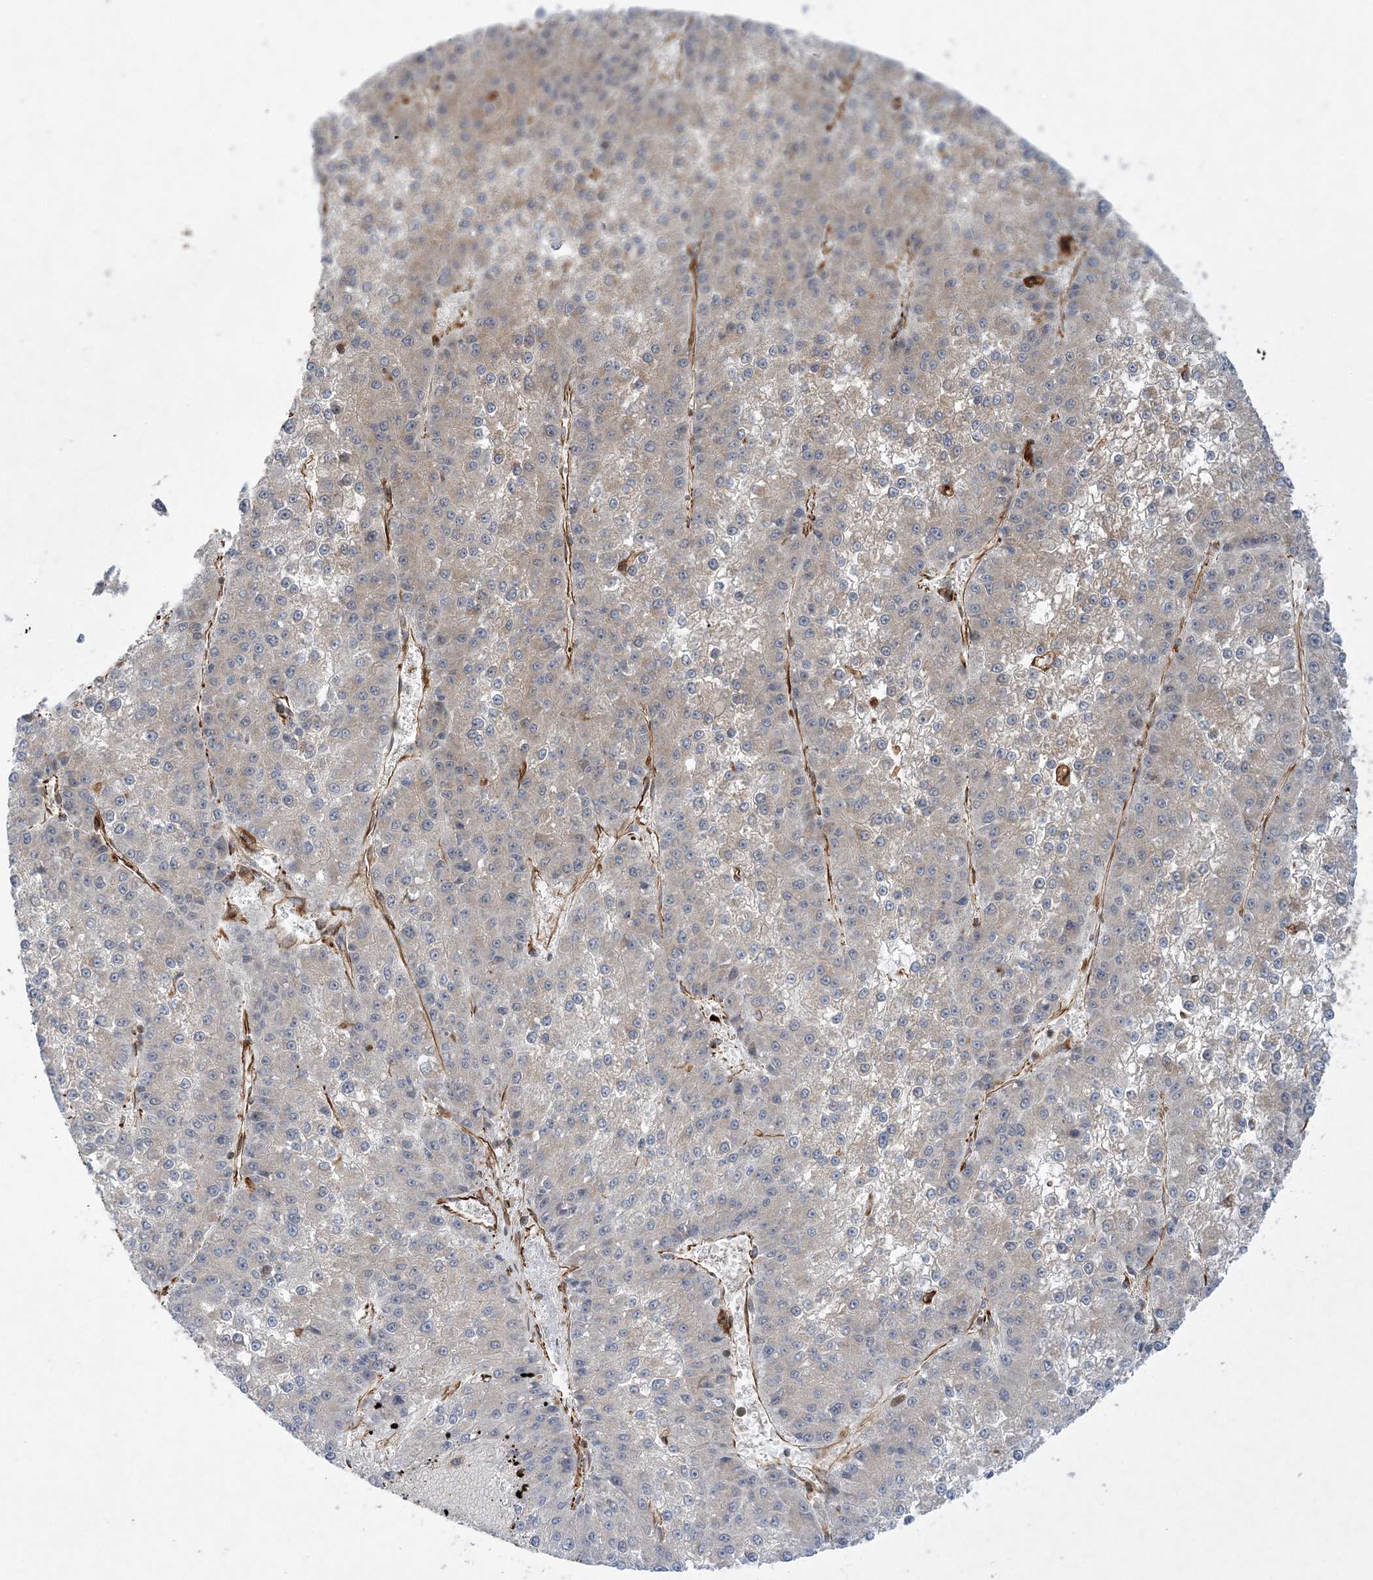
{"staining": {"intensity": "weak", "quantity": "25%-75%", "location": "cytoplasmic/membranous"}, "tissue": "liver cancer", "cell_type": "Tumor cells", "image_type": "cancer", "snomed": [{"axis": "morphology", "description": "Carcinoma, Hepatocellular, NOS"}, {"axis": "topography", "description": "Liver"}], "caption": "Weak cytoplasmic/membranous positivity for a protein is present in about 25%-75% of tumor cells of liver cancer (hepatocellular carcinoma) using IHC.", "gene": "FAM114A2", "patient": {"sex": "female", "age": 73}}